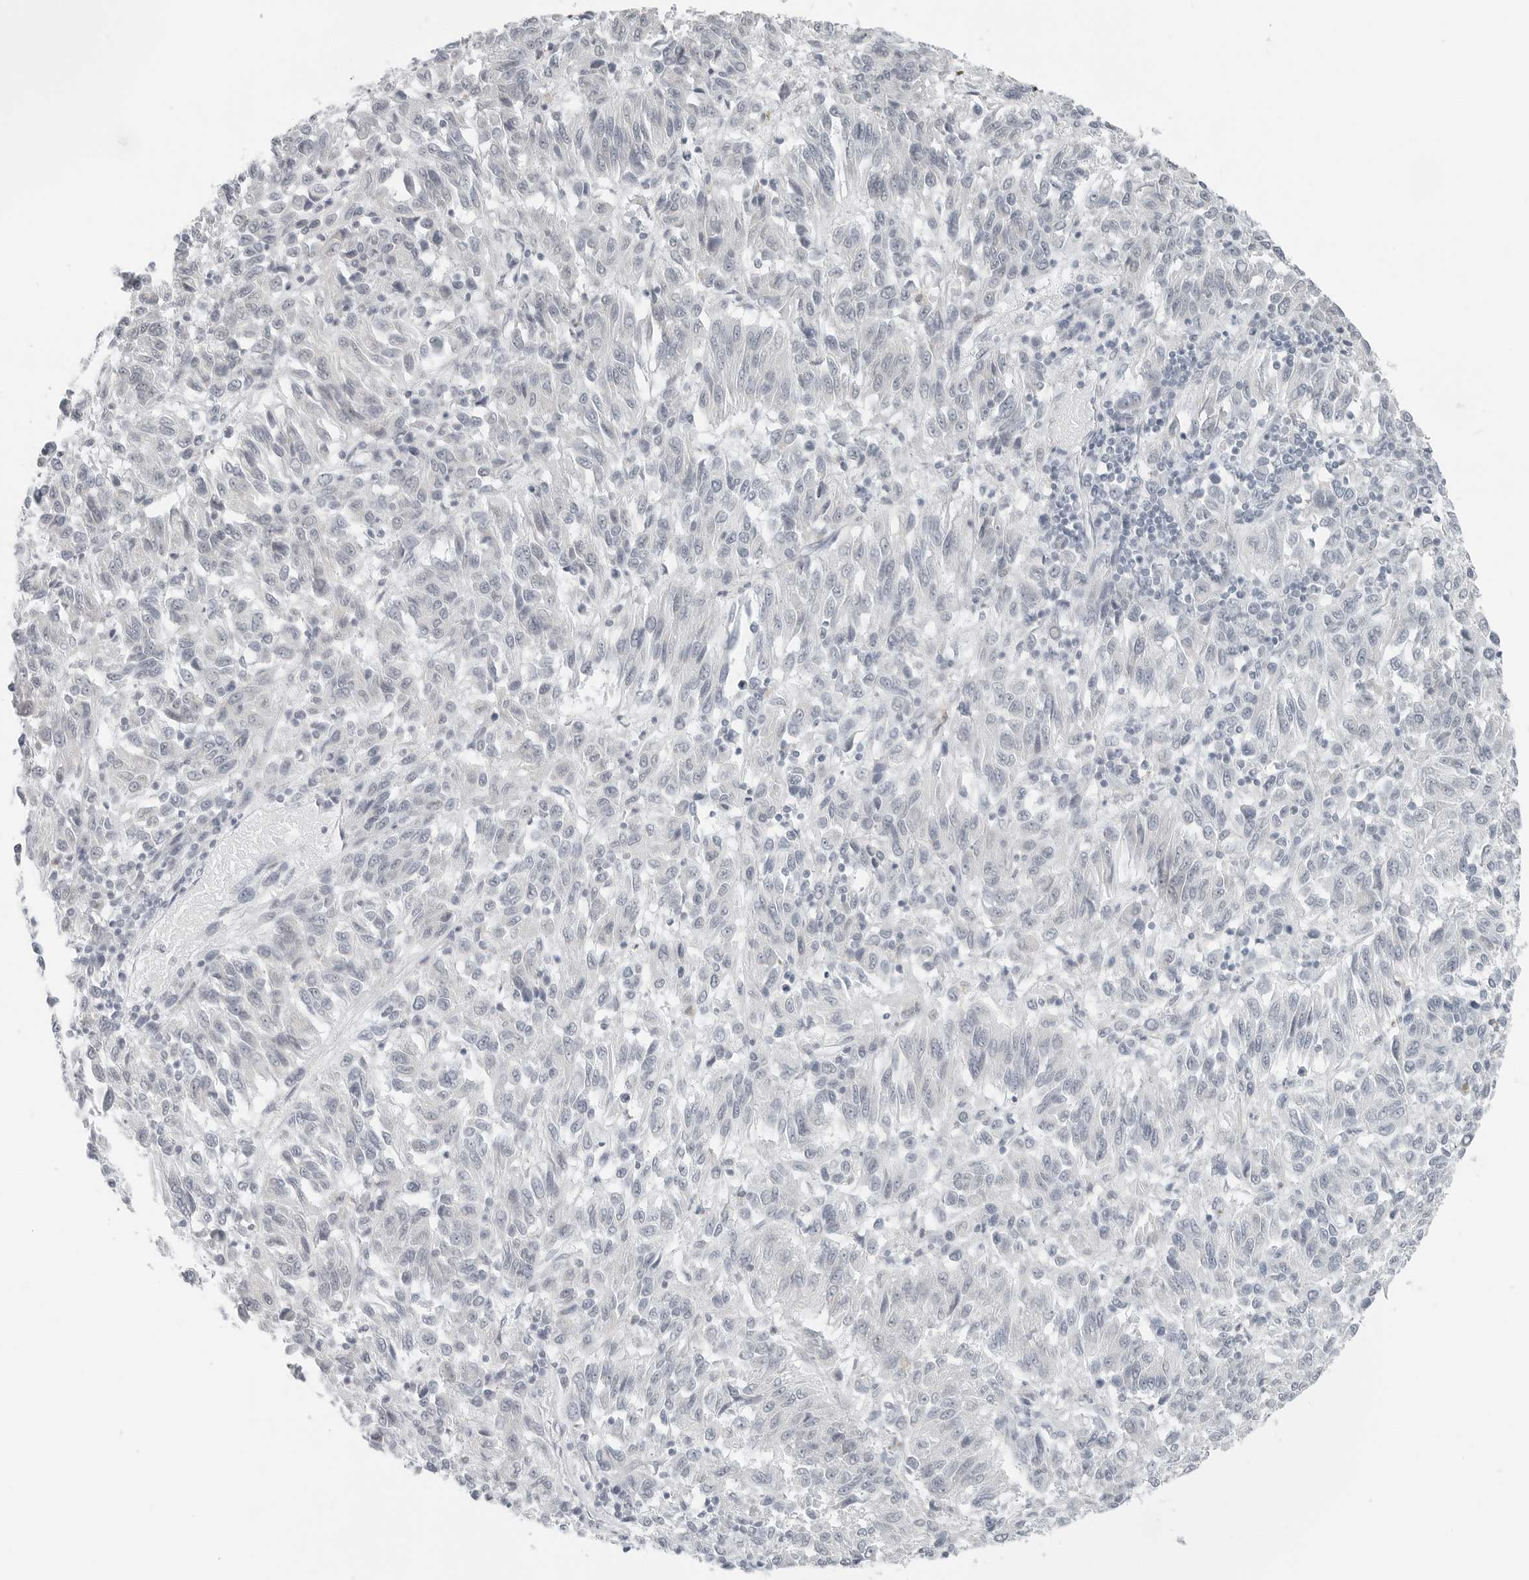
{"staining": {"intensity": "negative", "quantity": "none", "location": "none"}, "tissue": "melanoma", "cell_type": "Tumor cells", "image_type": "cancer", "snomed": [{"axis": "morphology", "description": "Malignant melanoma, Metastatic site"}, {"axis": "topography", "description": "Lung"}], "caption": "This is an immunohistochemistry image of malignant melanoma (metastatic site). There is no expression in tumor cells.", "gene": "XIRP1", "patient": {"sex": "male", "age": 64}}